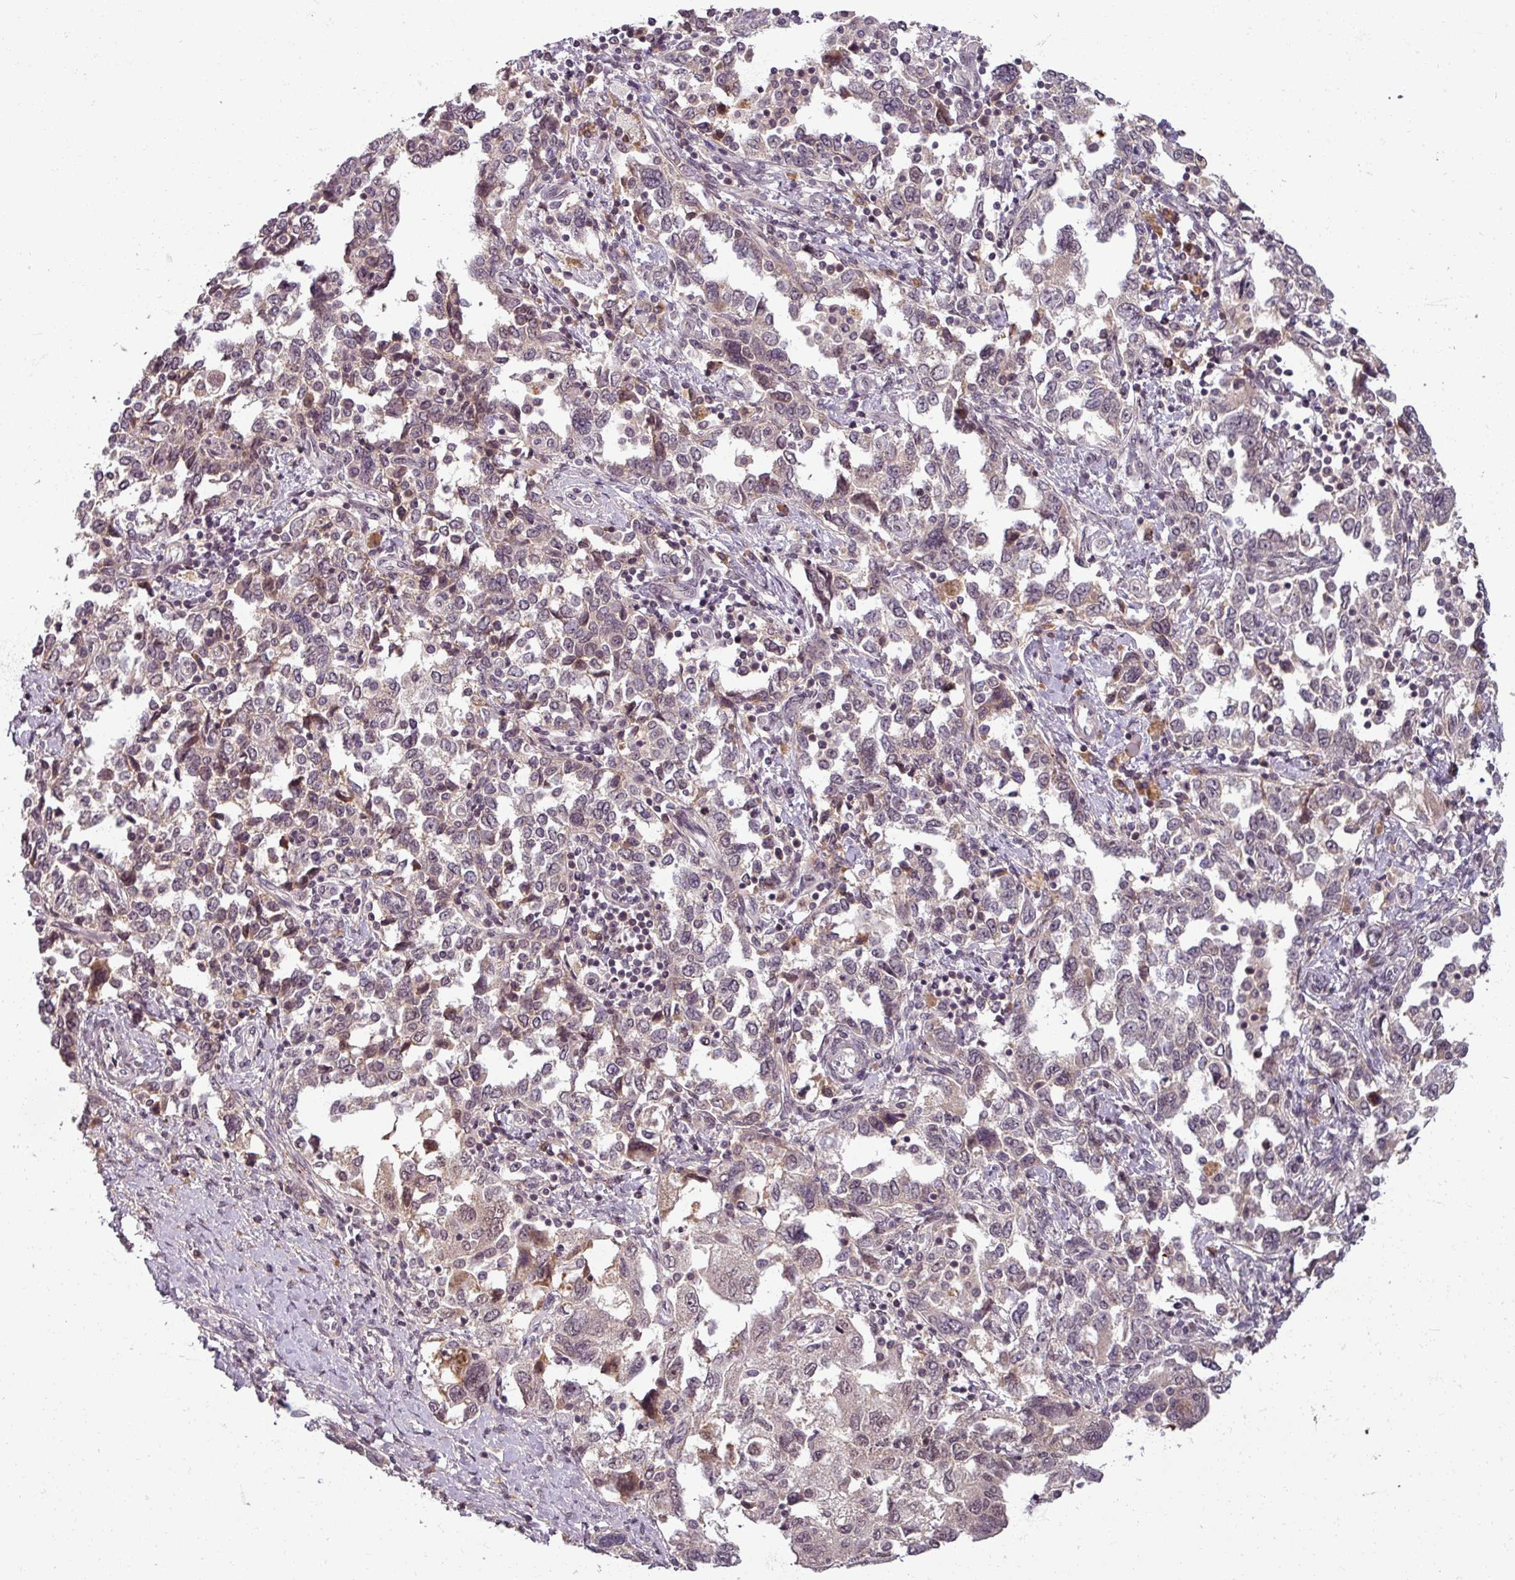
{"staining": {"intensity": "weak", "quantity": "25%-75%", "location": "nuclear"}, "tissue": "ovarian cancer", "cell_type": "Tumor cells", "image_type": "cancer", "snomed": [{"axis": "morphology", "description": "Carcinoma, NOS"}, {"axis": "morphology", "description": "Cystadenocarcinoma, serous, NOS"}, {"axis": "topography", "description": "Ovary"}], "caption": "IHC histopathology image of neoplastic tissue: human ovarian carcinoma stained using IHC exhibits low levels of weak protein expression localized specifically in the nuclear of tumor cells, appearing as a nuclear brown color.", "gene": "POLR2G", "patient": {"sex": "female", "age": 69}}